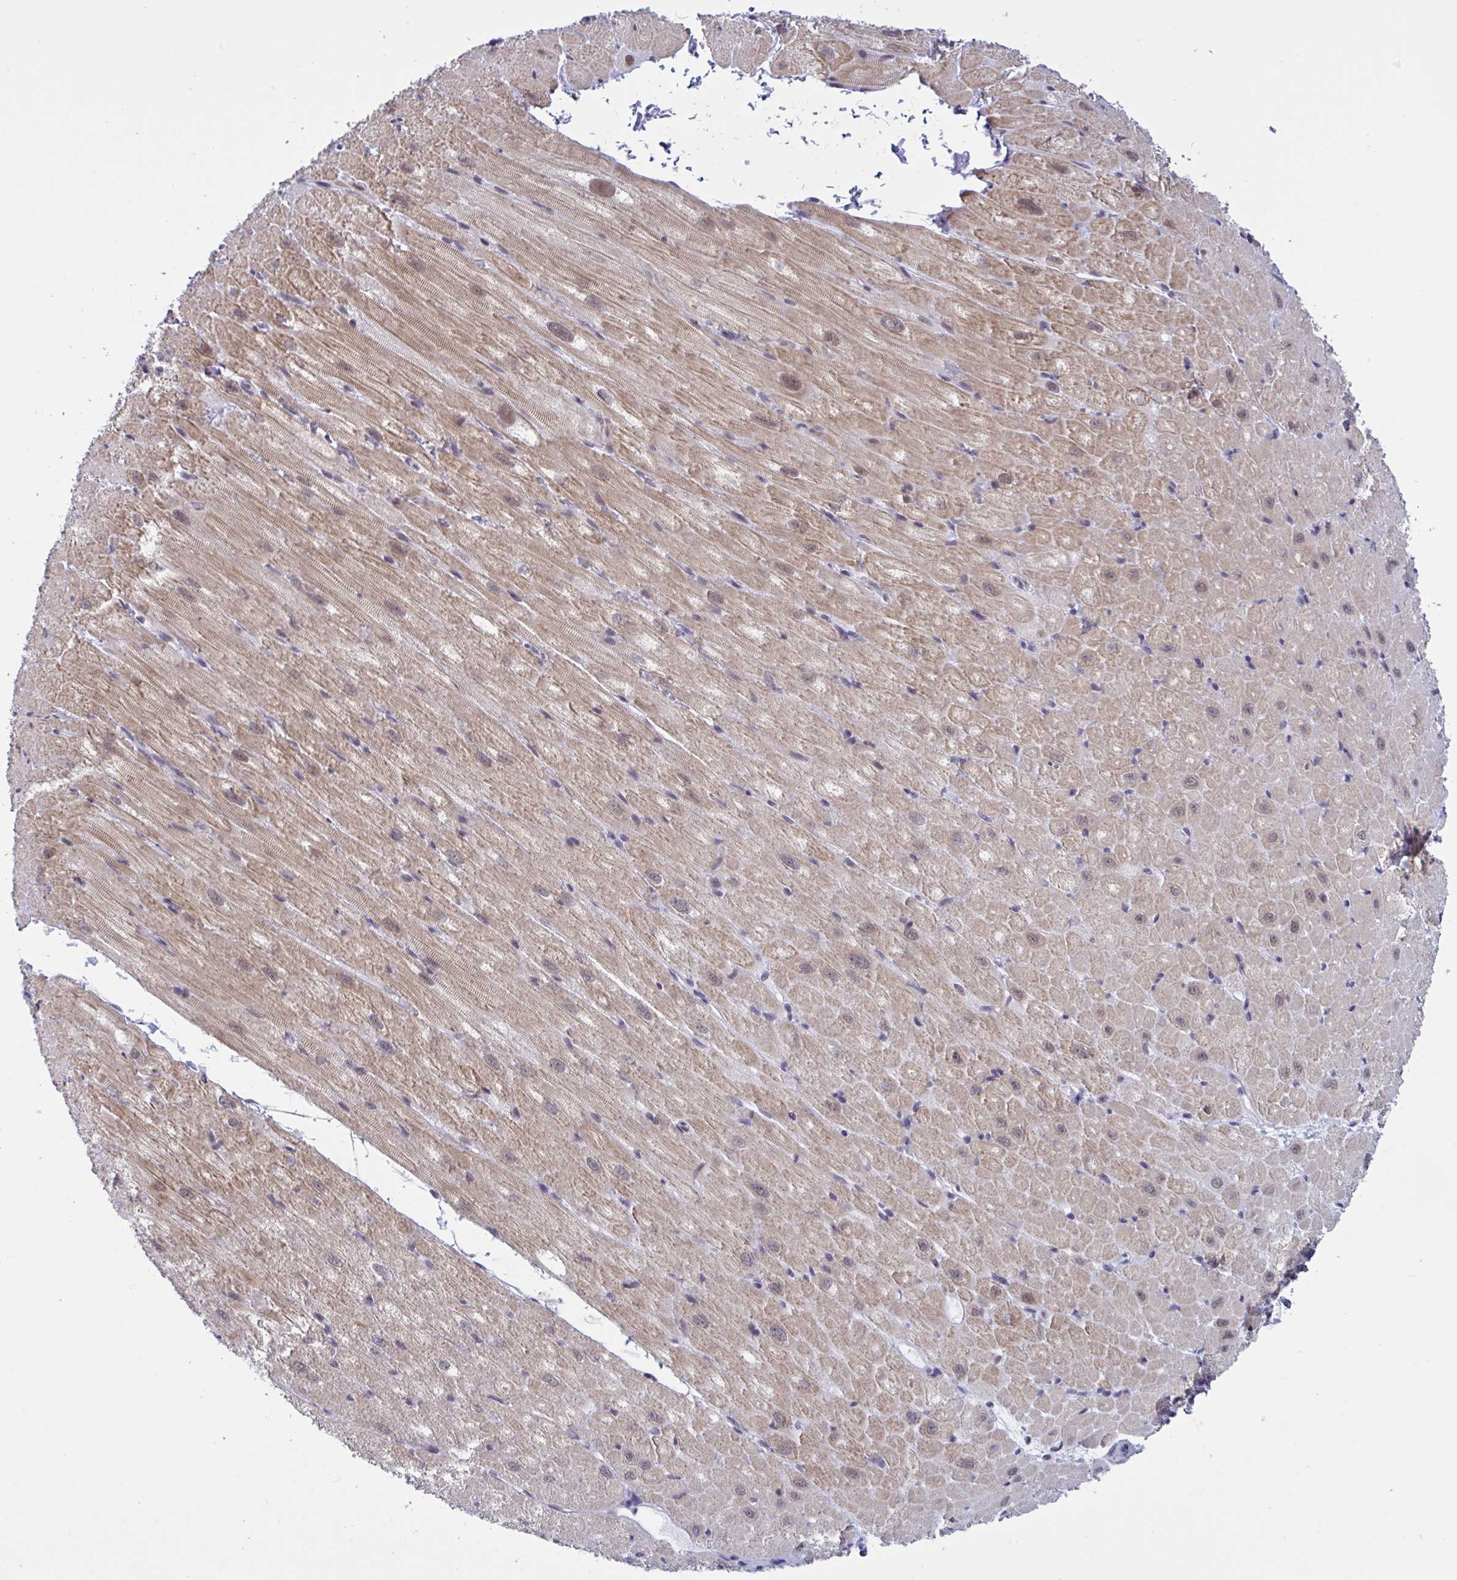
{"staining": {"intensity": "weak", "quantity": "25%-75%", "location": "cytoplasmic/membranous,nuclear"}, "tissue": "heart muscle", "cell_type": "Cardiomyocytes", "image_type": "normal", "snomed": [{"axis": "morphology", "description": "Normal tissue, NOS"}, {"axis": "topography", "description": "Heart"}], "caption": "Immunohistochemistry (DAB) staining of benign human heart muscle shows weak cytoplasmic/membranous,nuclear protein positivity in about 25%-75% of cardiomyocytes. The staining was performed using DAB to visualize the protein expression in brown, while the nuclei were stained in blue with hematoxylin (Magnification: 20x).", "gene": "PPP1R10", "patient": {"sex": "male", "age": 62}}